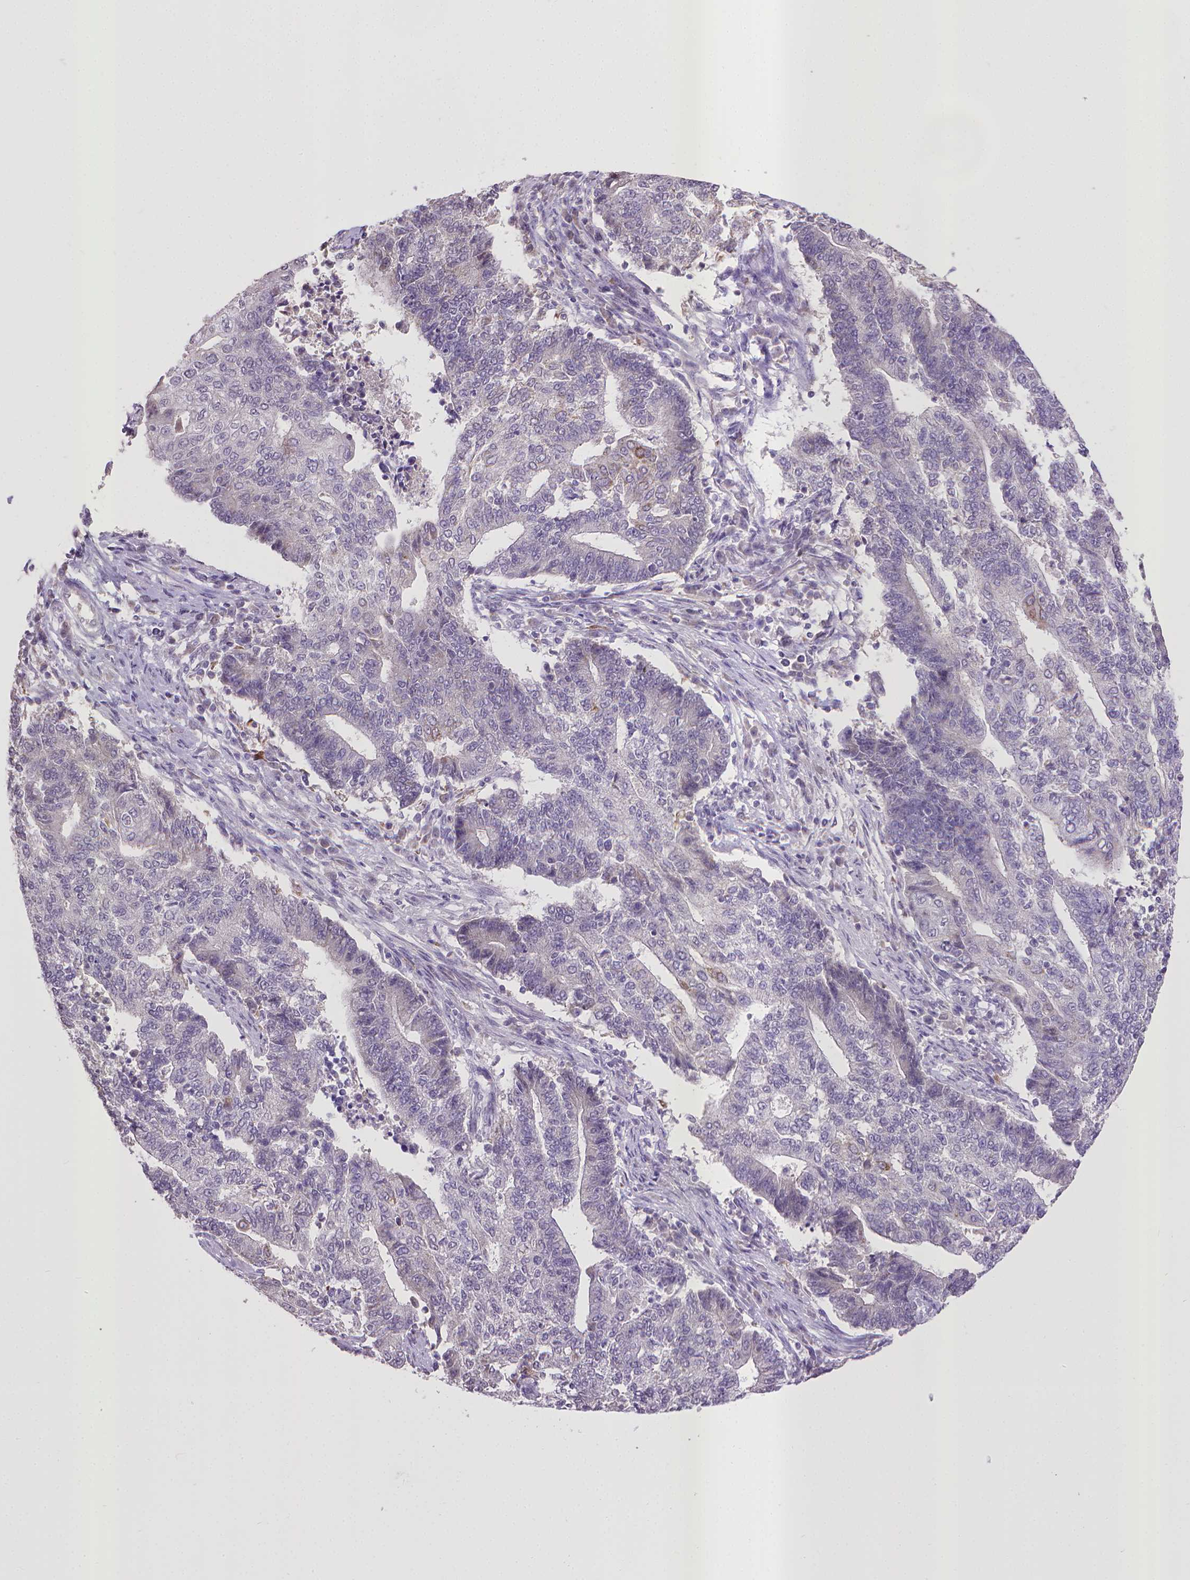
{"staining": {"intensity": "weak", "quantity": "<25%", "location": "cytoplasmic/membranous"}, "tissue": "endometrial cancer", "cell_type": "Tumor cells", "image_type": "cancer", "snomed": [{"axis": "morphology", "description": "Adenocarcinoma, NOS"}, {"axis": "topography", "description": "Uterus"}, {"axis": "topography", "description": "Endometrium"}], "caption": "Immunohistochemical staining of endometrial cancer demonstrates no significant positivity in tumor cells. (DAB immunohistochemistry (IHC) with hematoxylin counter stain).", "gene": "KMO", "patient": {"sex": "female", "age": 54}}